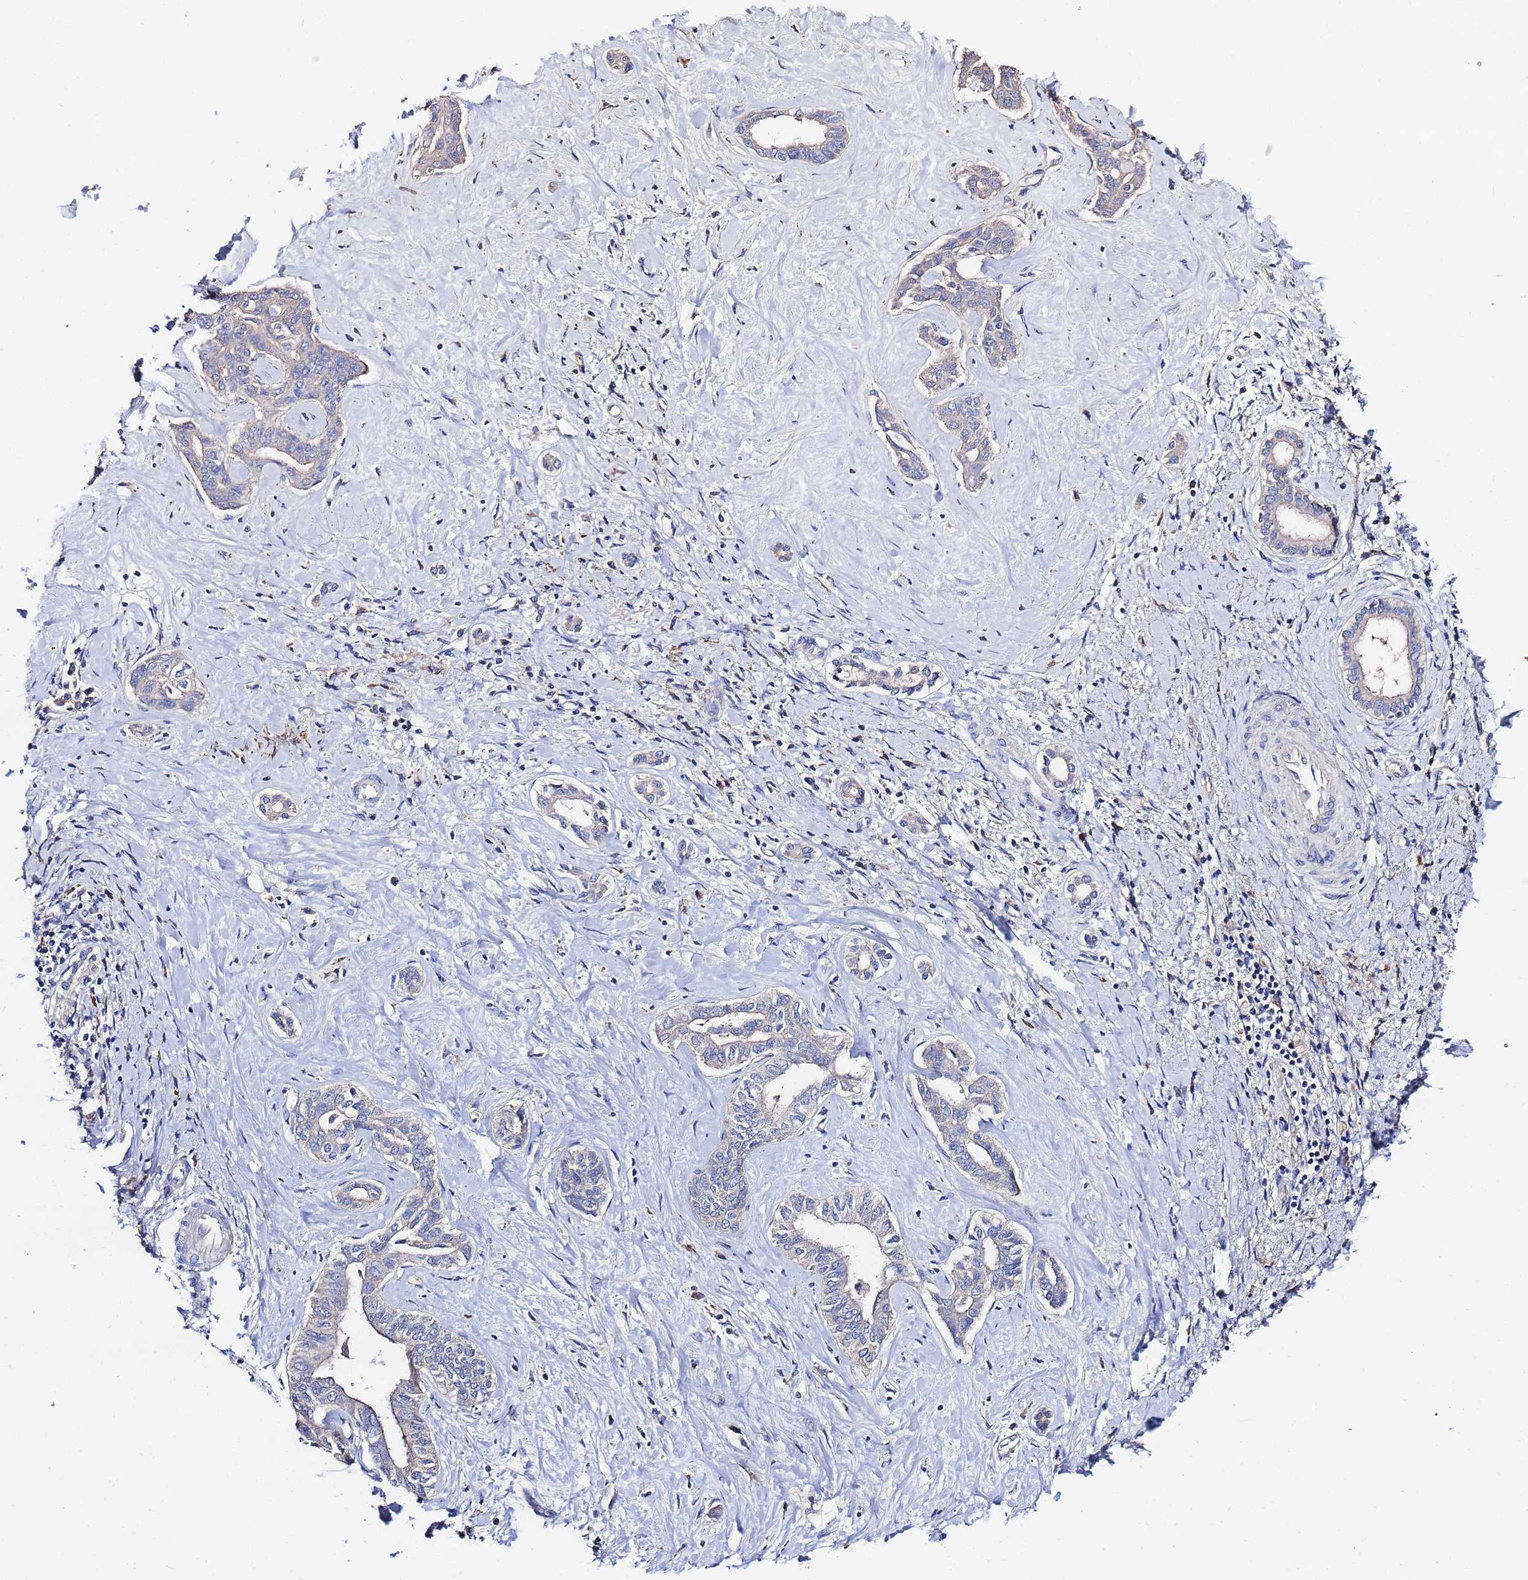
{"staining": {"intensity": "negative", "quantity": "none", "location": "none"}, "tissue": "liver cancer", "cell_type": "Tumor cells", "image_type": "cancer", "snomed": [{"axis": "morphology", "description": "Cholangiocarcinoma"}, {"axis": "topography", "description": "Liver"}], "caption": "High magnification brightfield microscopy of liver cancer (cholangiocarcinoma) stained with DAB (brown) and counterstained with hematoxylin (blue): tumor cells show no significant positivity. (DAB IHC visualized using brightfield microscopy, high magnification).", "gene": "TCP10L", "patient": {"sex": "female", "age": 77}}